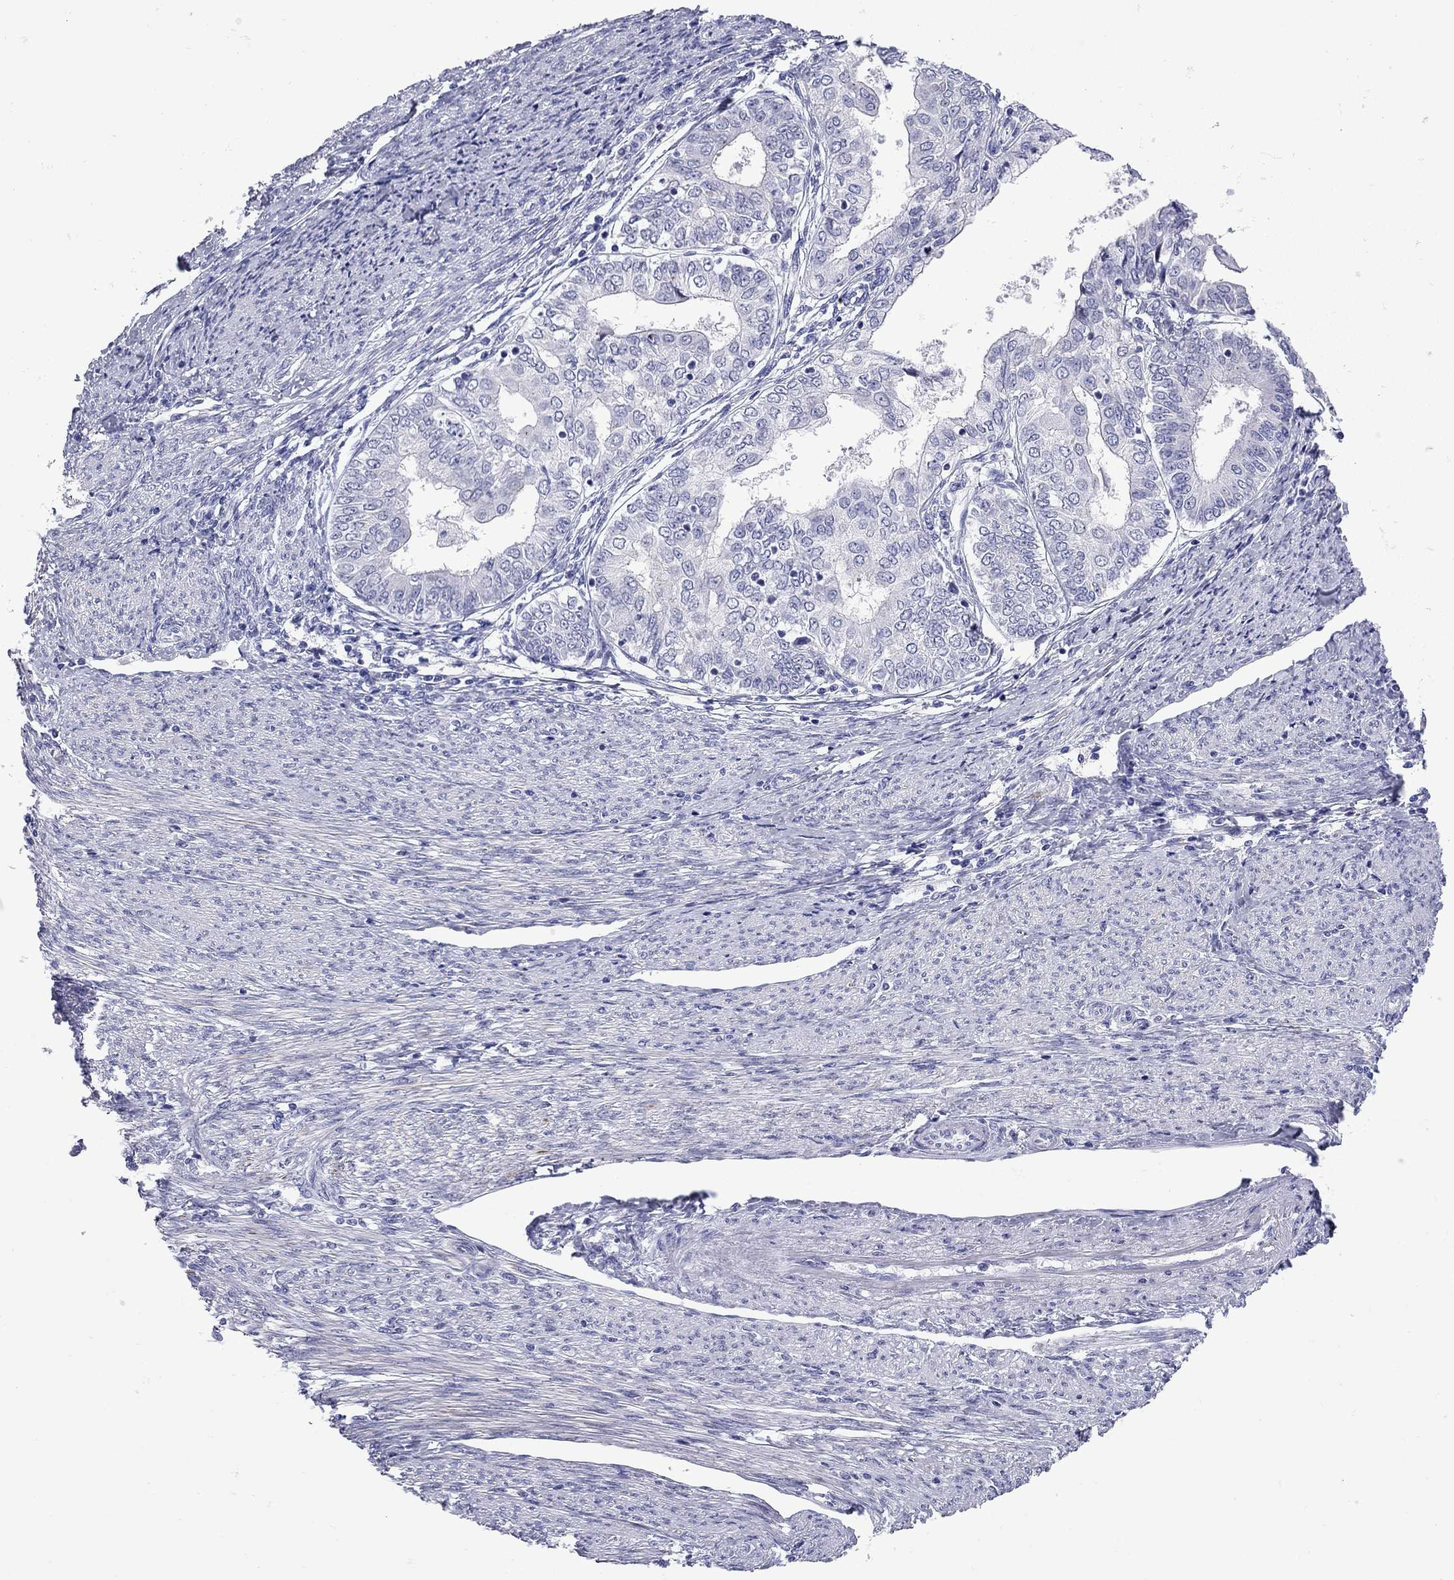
{"staining": {"intensity": "negative", "quantity": "none", "location": "none"}, "tissue": "endometrial cancer", "cell_type": "Tumor cells", "image_type": "cancer", "snomed": [{"axis": "morphology", "description": "Adenocarcinoma, NOS"}, {"axis": "topography", "description": "Endometrium"}], "caption": "The image shows no staining of tumor cells in adenocarcinoma (endometrial).", "gene": "C8orf88", "patient": {"sex": "female", "age": 68}}